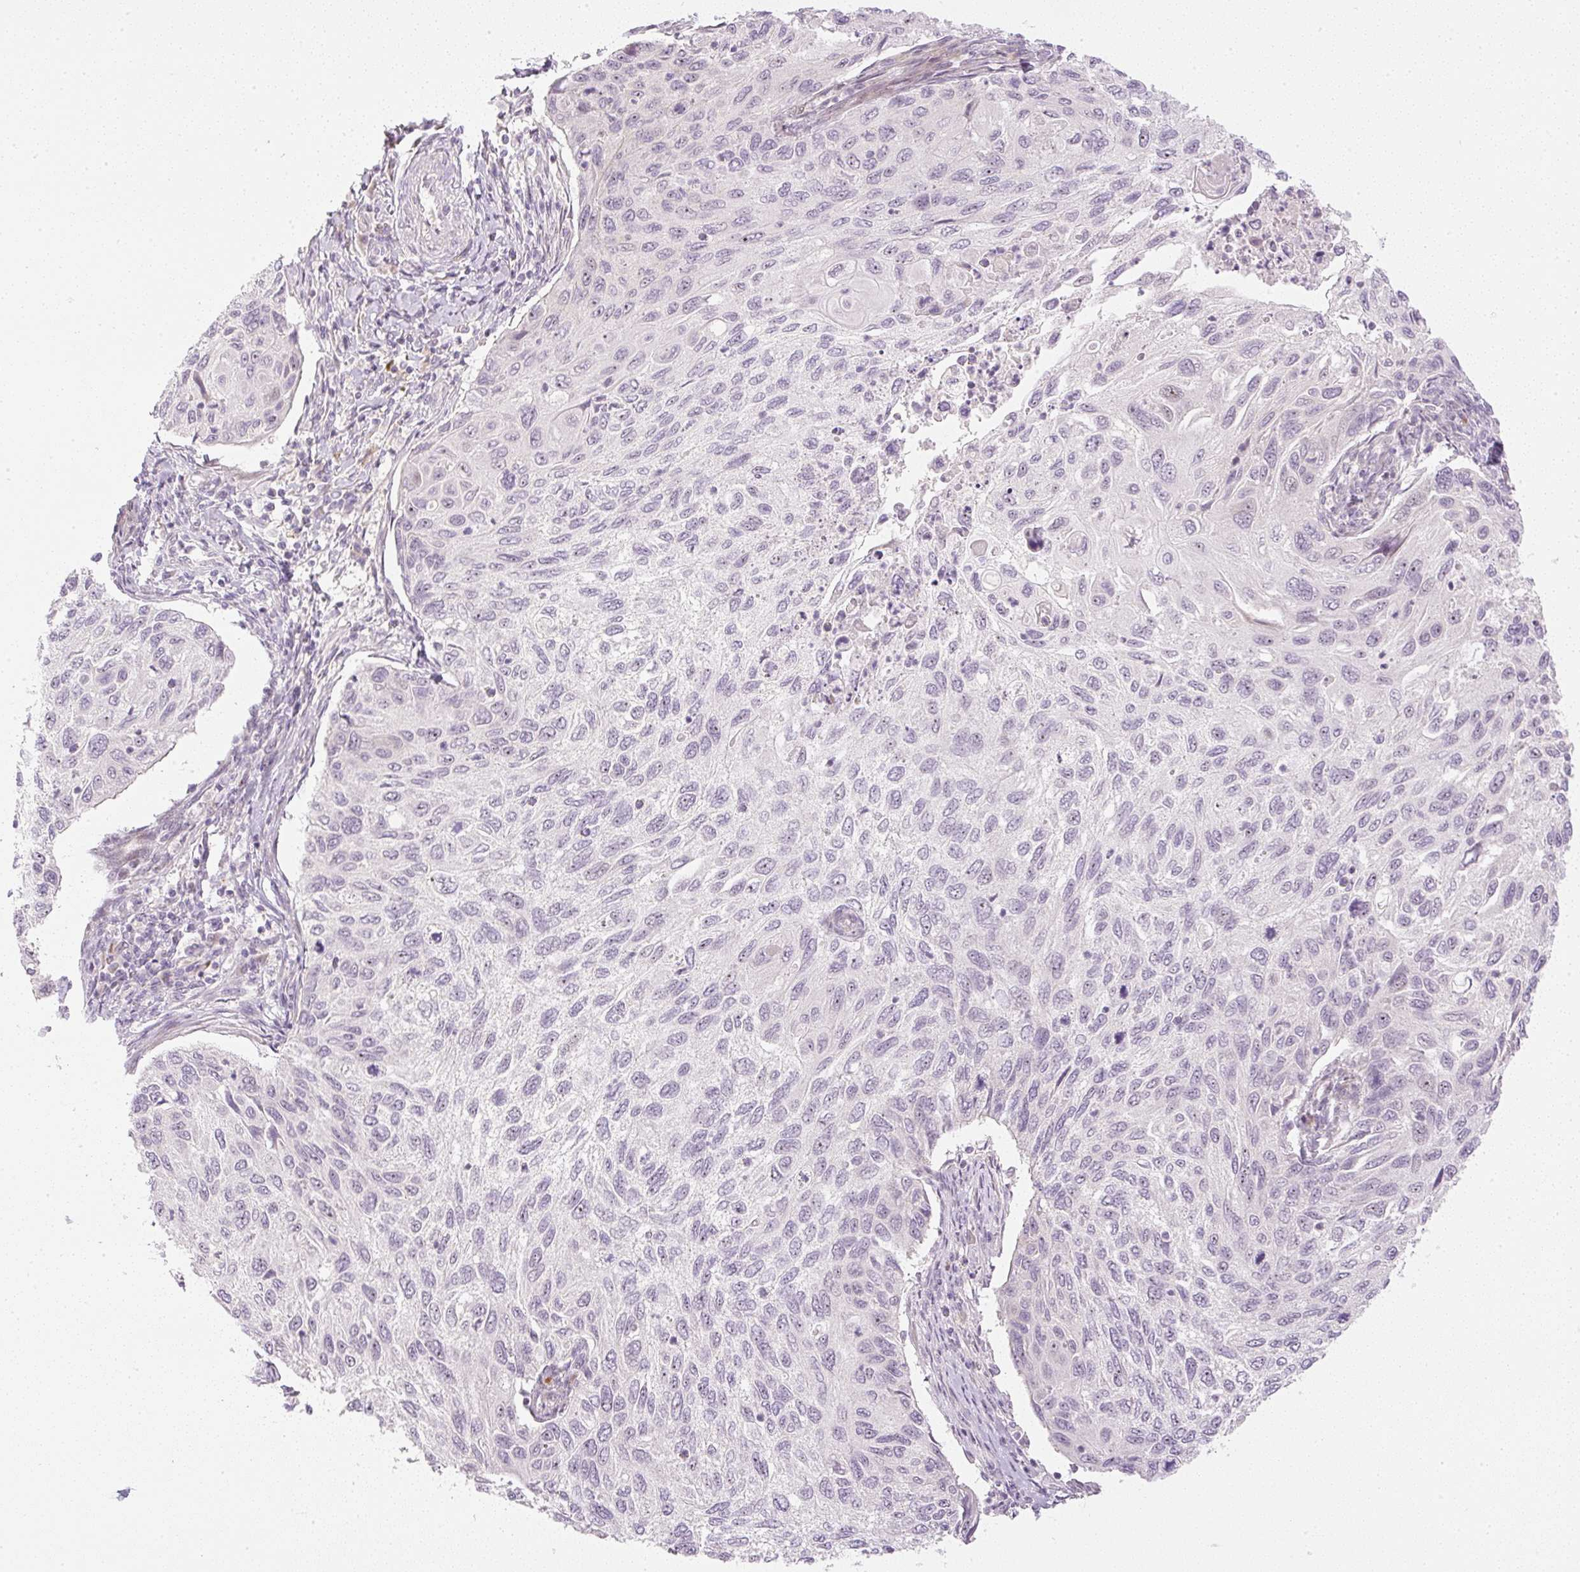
{"staining": {"intensity": "weak", "quantity": "<25%", "location": "nuclear"}, "tissue": "cervical cancer", "cell_type": "Tumor cells", "image_type": "cancer", "snomed": [{"axis": "morphology", "description": "Squamous cell carcinoma, NOS"}, {"axis": "topography", "description": "Cervix"}], "caption": "Photomicrograph shows no significant protein expression in tumor cells of cervical squamous cell carcinoma. (Brightfield microscopy of DAB IHC at high magnification).", "gene": "AAR2", "patient": {"sex": "female", "age": 70}}